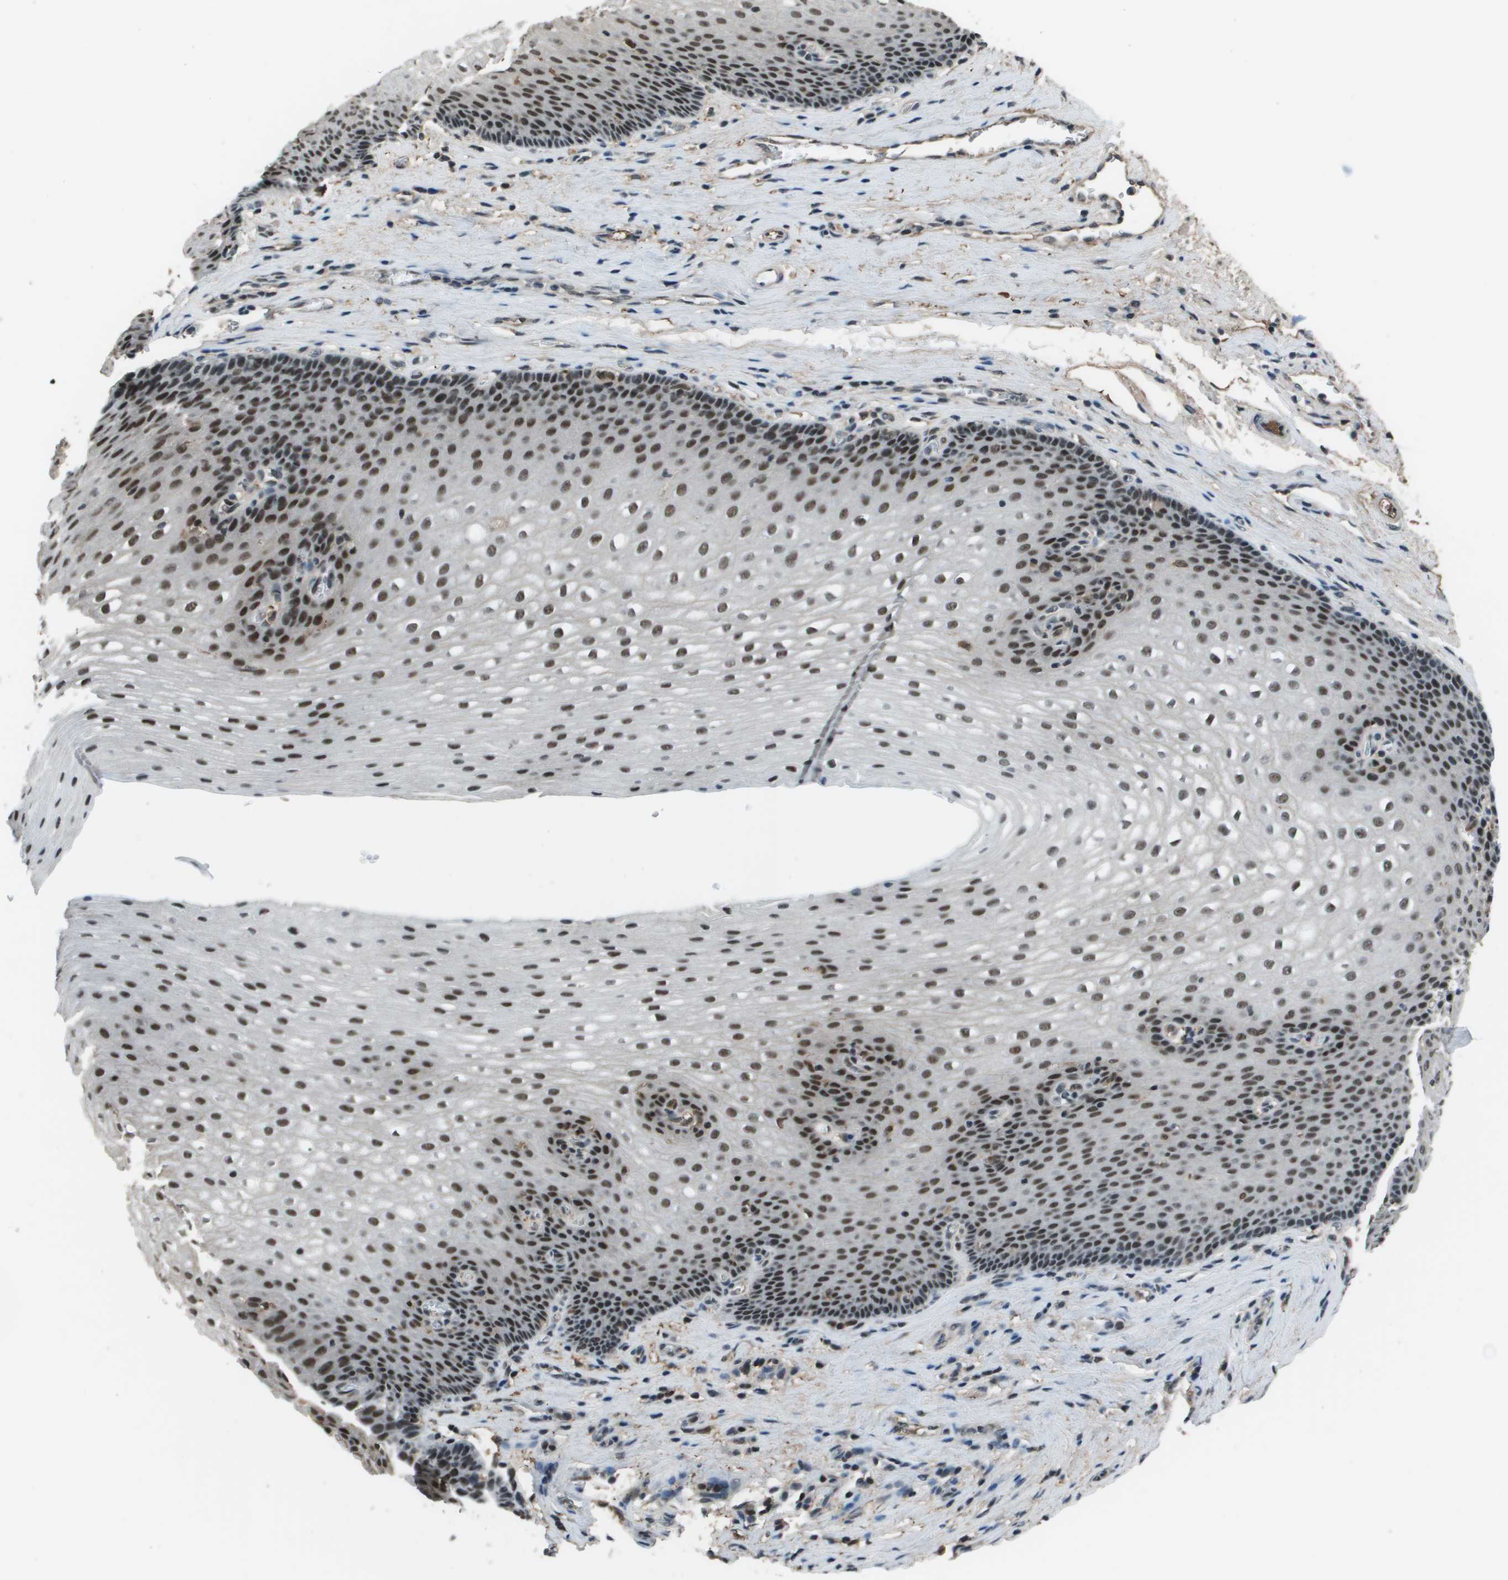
{"staining": {"intensity": "strong", "quantity": ">75%", "location": "nuclear"}, "tissue": "esophagus", "cell_type": "Squamous epithelial cells", "image_type": "normal", "snomed": [{"axis": "morphology", "description": "Normal tissue, NOS"}, {"axis": "topography", "description": "Esophagus"}], "caption": "Protein expression by immunohistochemistry (IHC) exhibits strong nuclear positivity in approximately >75% of squamous epithelial cells in normal esophagus. (DAB (3,3'-diaminobenzidine) IHC, brown staining for protein, blue staining for nuclei).", "gene": "THRAP3", "patient": {"sex": "male", "age": 48}}